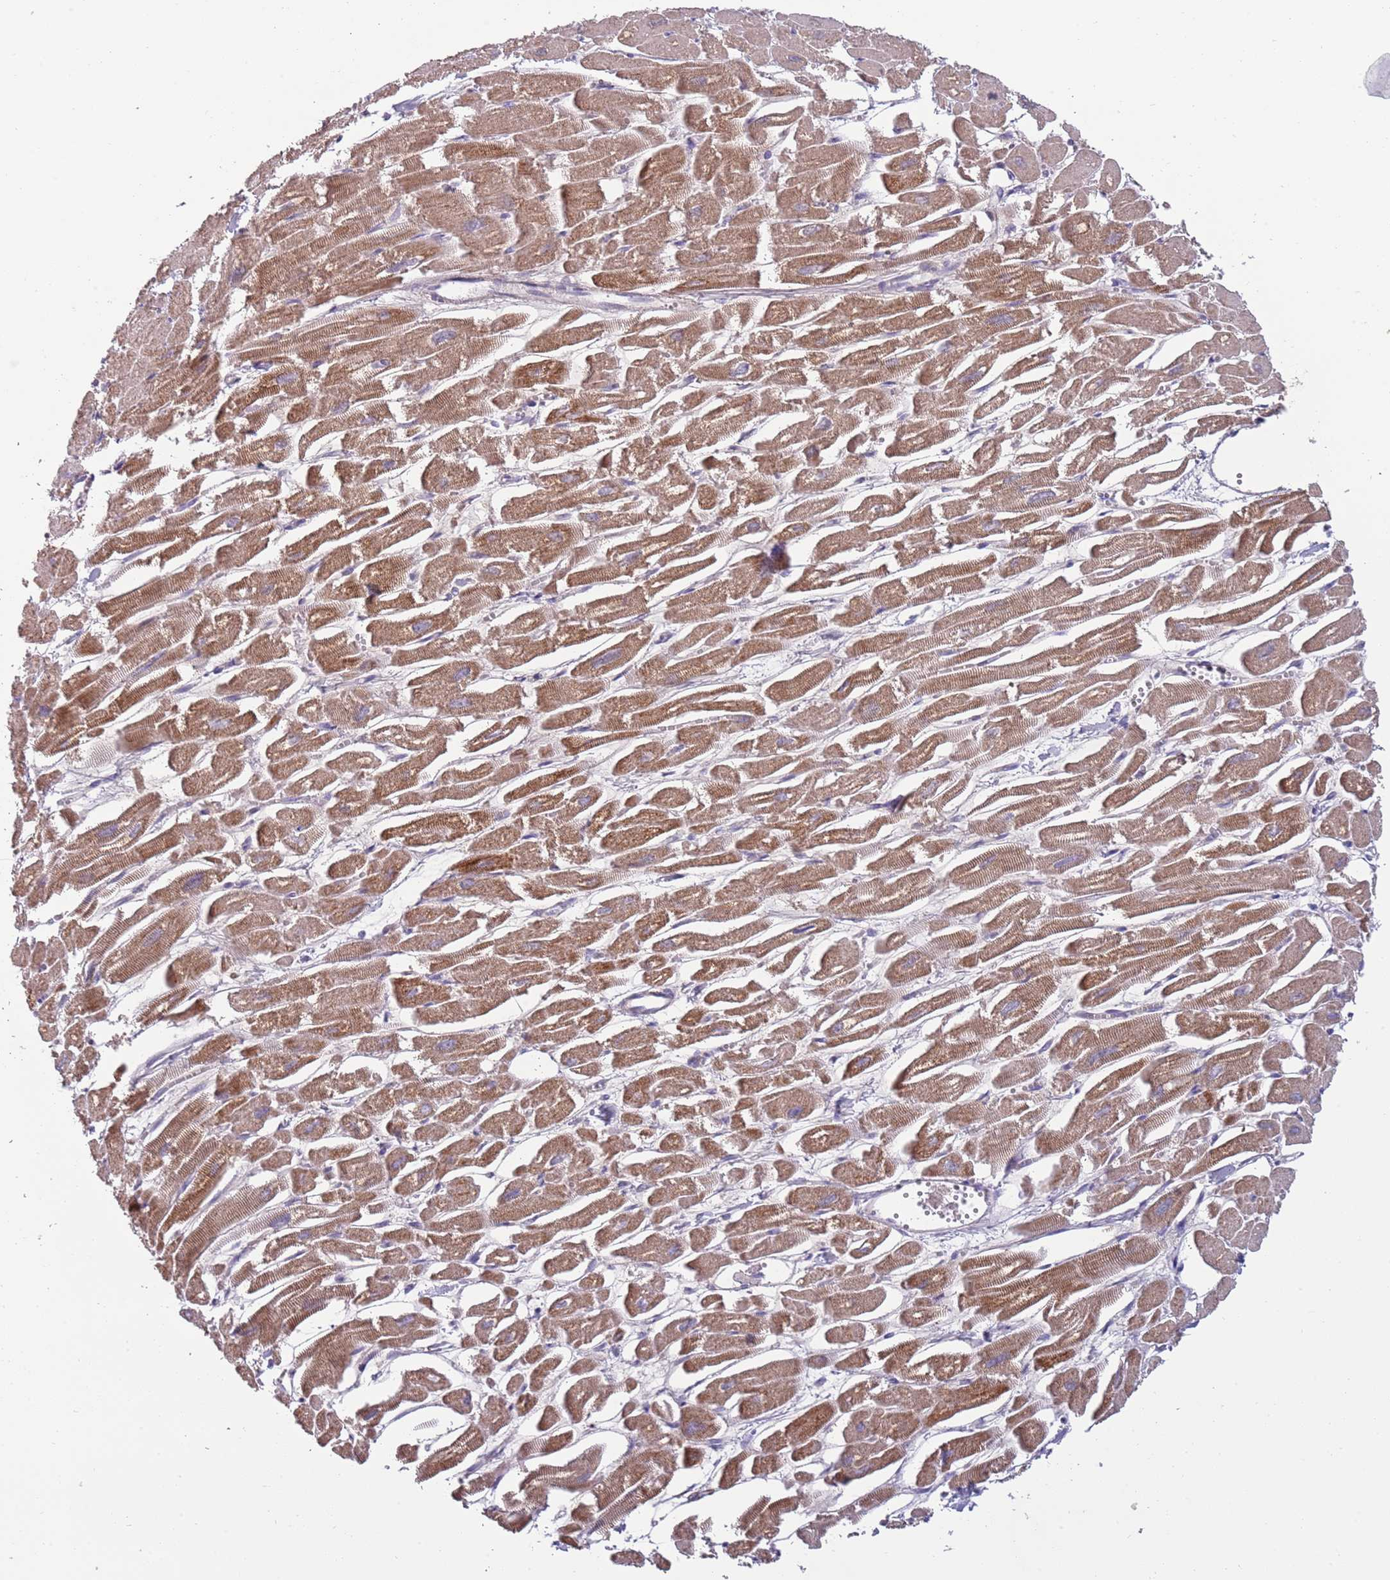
{"staining": {"intensity": "moderate", "quantity": "25%-75%", "location": "cytoplasmic/membranous"}, "tissue": "heart muscle", "cell_type": "Cardiomyocytes", "image_type": "normal", "snomed": [{"axis": "morphology", "description": "Normal tissue, NOS"}, {"axis": "topography", "description": "Heart"}], "caption": "The micrograph exhibits immunohistochemical staining of normal heart muscle. There is moderate cytoplasmic/membranous expression is present in about 25%-75% of cardiomyocytes. (Stains: DAB in brown, nuclei in blue, Microscopy: brightfield microscopy at high magnification).", "gene": "RNF222", "patient": {"sex": "male", "age": 54}}